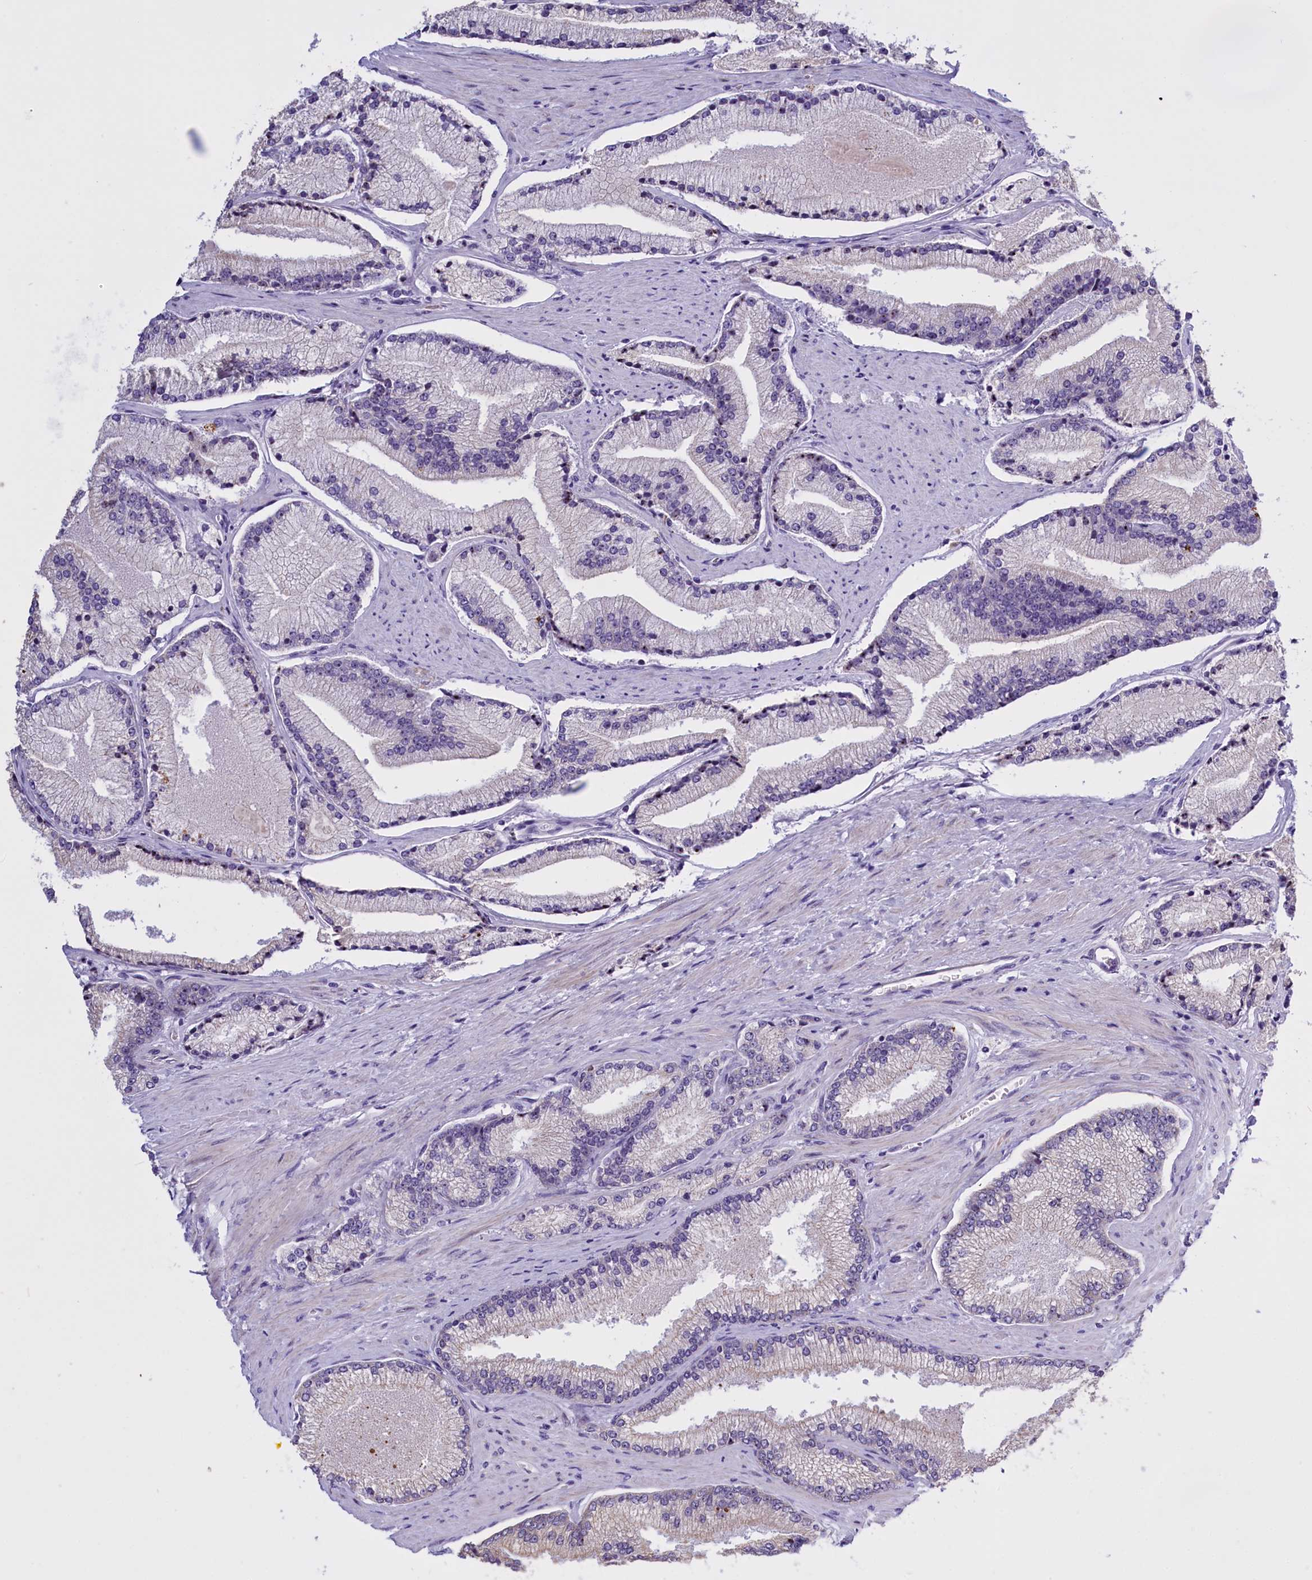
{"staining": {"intensity": "negative", "quantity": "none", "location": "none"}, "tissue": "prostate cancer", "cell_type": "Tumor cells", "image_type": "cancer", "snomed": [{"axis": "morphology", "description": "Adenocarcinoma, High grade"}, {"axis": "topography", "description": "Prostate"}], "caption": "Tumor cells are negative for protein expression in human prostate cancer (adenocarcinoma (high-grade)). (DAB immunohistochemistry (IHC) with hematoxylin counter stain).", "gene": "TBL3", "patient": {"sex": "male", "age": 67}}